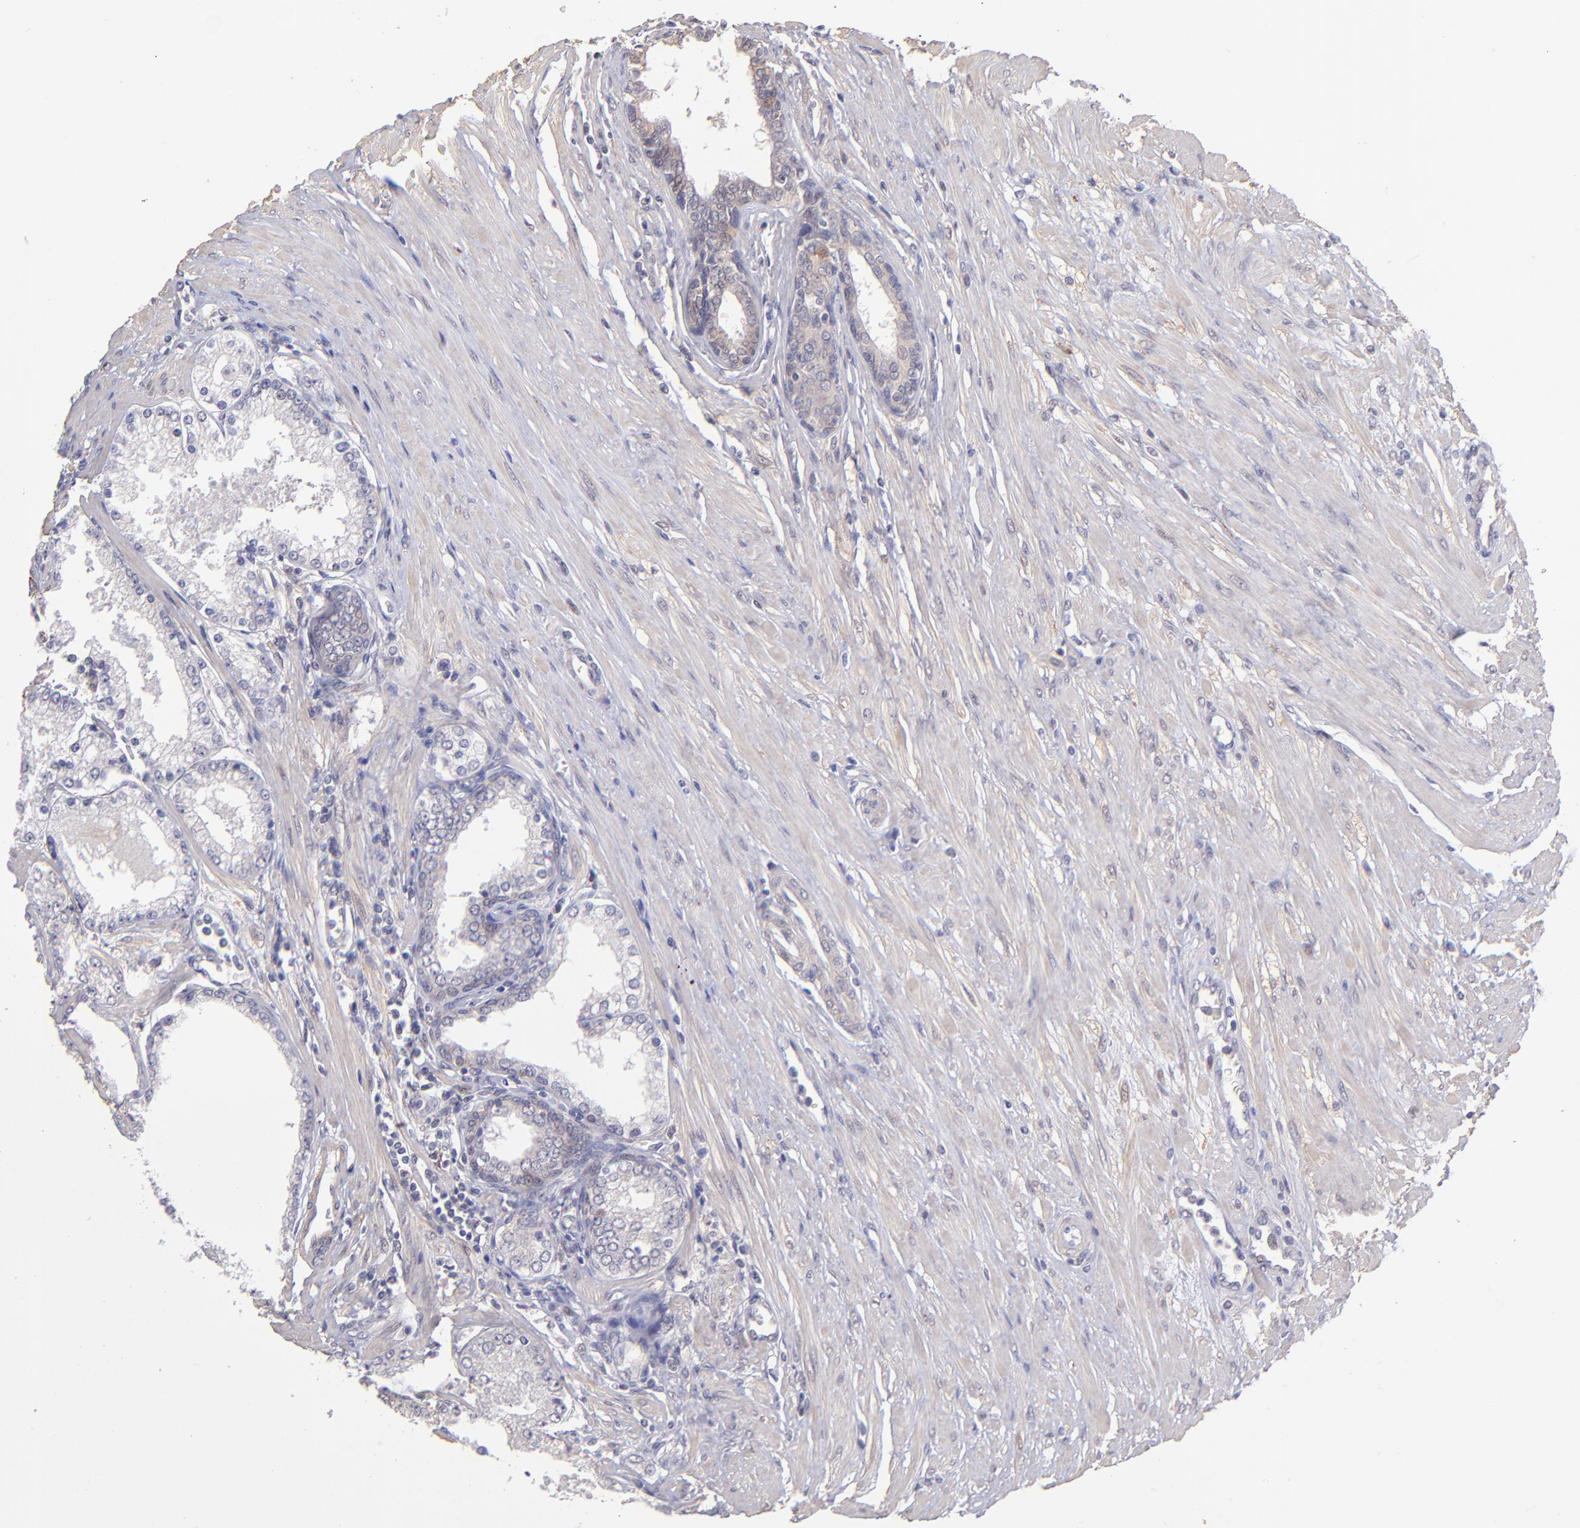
{"staining": {"intensity": "negative", "quantity": "none", "location": "none"}, "tissue": "prostate cancer", "cell_type": "Tumor cells", "image_type": "cancer", "snomed": [{"axis": "morphology", "description": "Adenocarcinoma, Medium grade"}, {"axis": "topography", "description": "Prostate"}], "caption": "High magnification brightfield microscopy of prostate adenocarcinoma (medium-grade) stained with DAB (3,3'-diaminobenzidine) (brown) and counterstained with hematoxylin (blue): tumor cells show no significant staining. (Immunohistochemistry (ihc), brightfield microscopy, high magnification).", "gene": "NSF", "patient": {"sex": "male", "age": 72}}